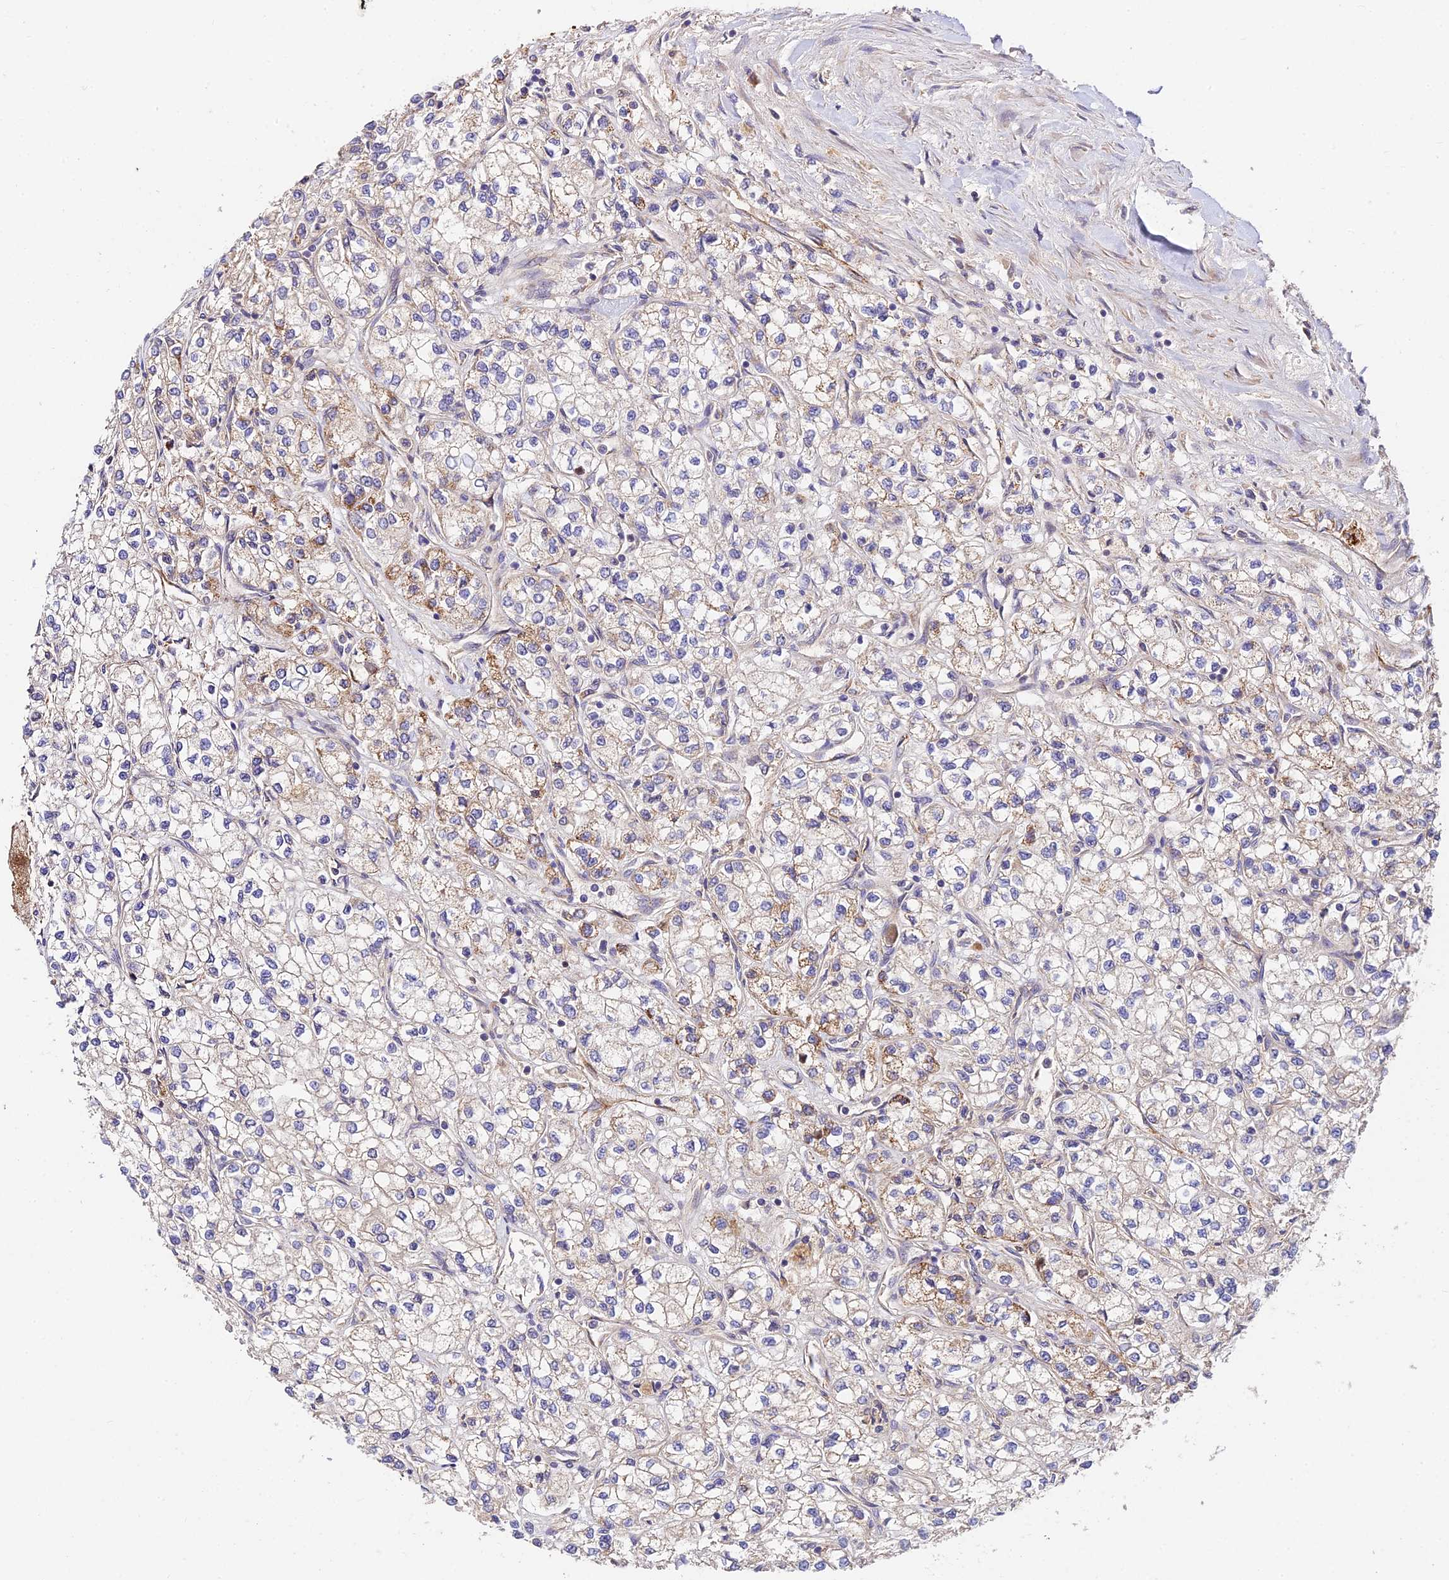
{"staining": {"intensity": "moderate", "quantity": "<25%", "location": "cytoplasmic/membranous"}, "tissue": "renal cancer", "cell_type": "Tumor cells", "image_type": "cancer", "snomed": [{"axis": "morphology", "description": "Adenocarcinoma, NOS"}, {"axis": "topography", "description": "Kidney"}], "caption": "This histopathology image exhibits immunohistochemistry (IHC) staining of human renal adenocarcinoma, with low moderate cytoplasmic/membranous expression in about <25% of tumor cells.", "gene": "C3orf20", "patient": {"sex": "male", "age": 80}}